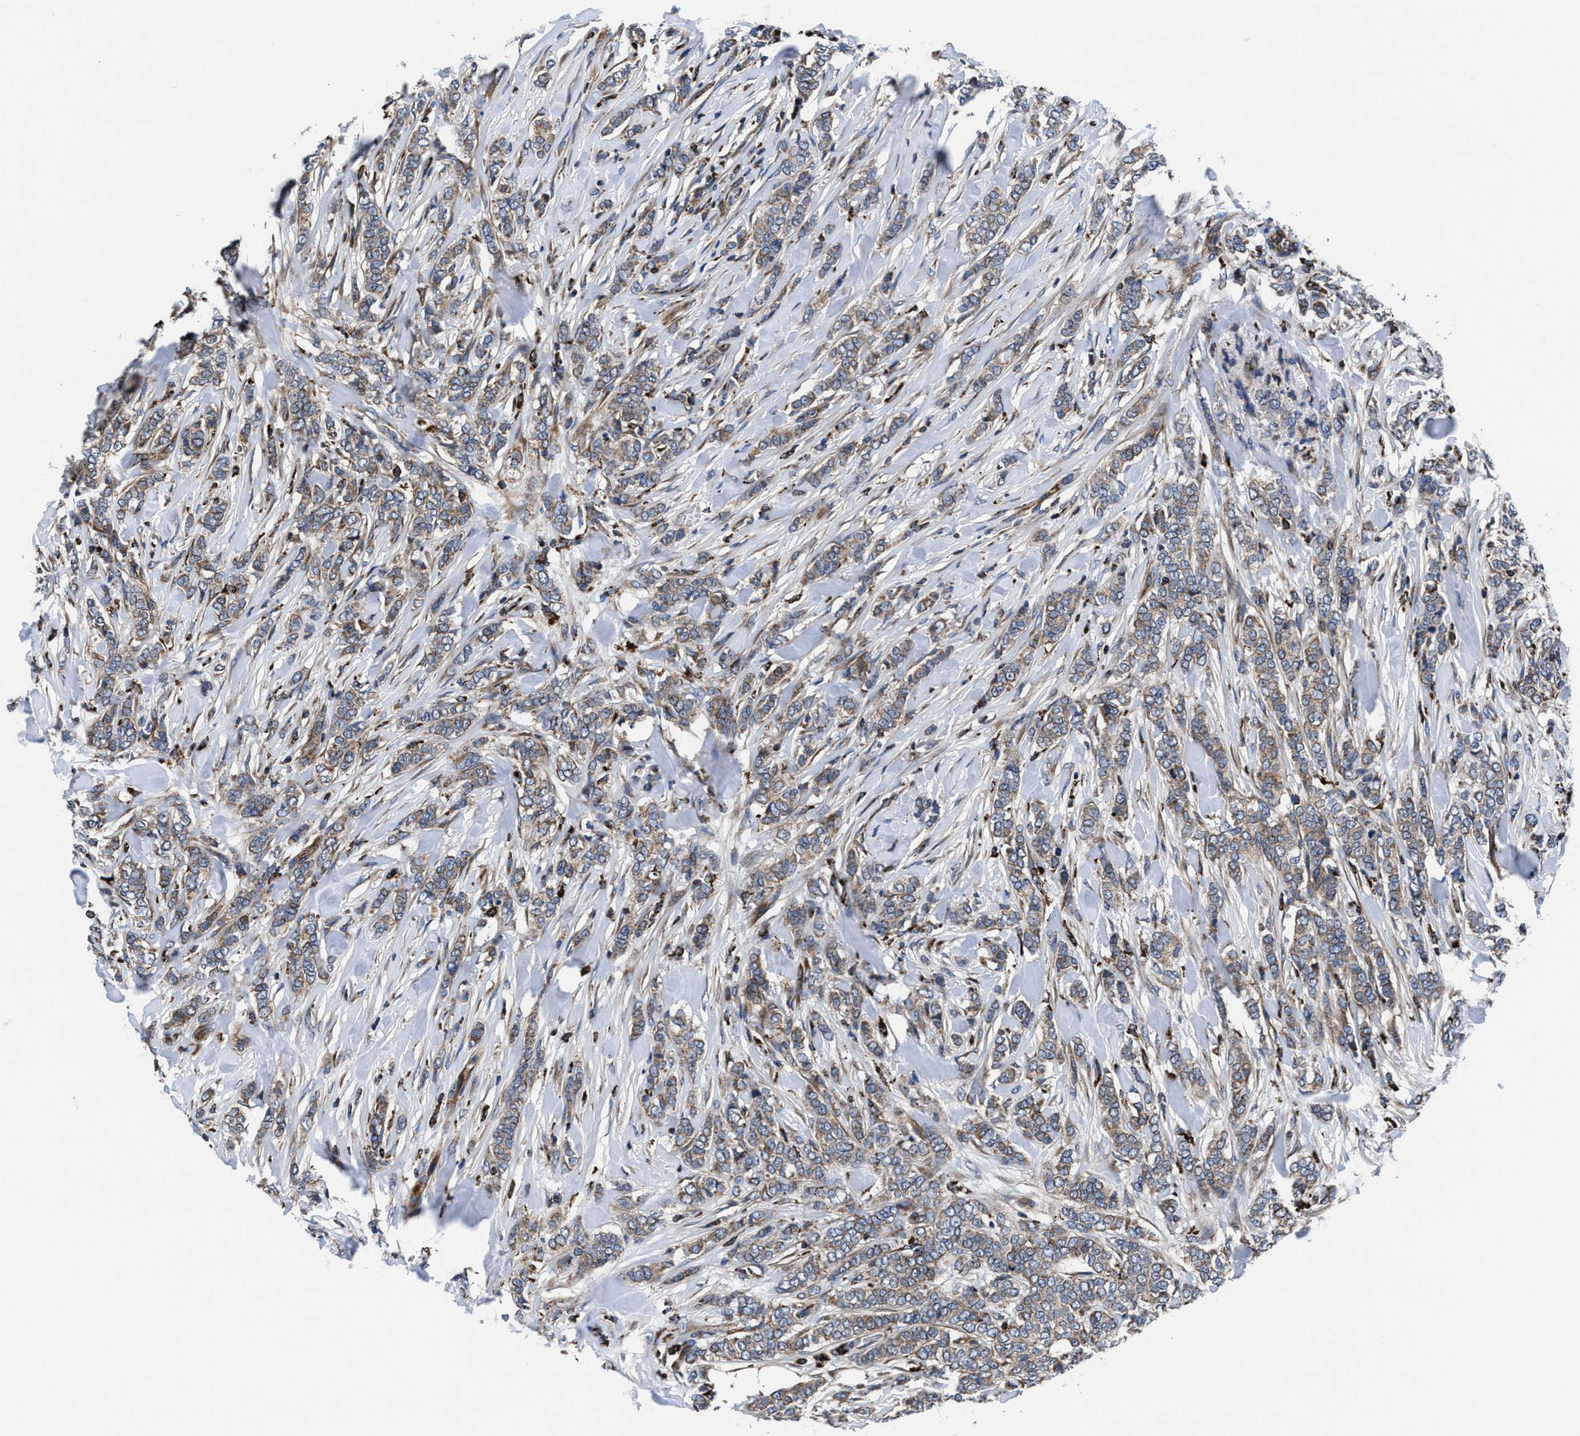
{"staining": {"intensity": "weak", "quantity": "25%-75%", "location": "cytoplasmic/membranous"}, "tissue": "breast cancer", "cell_type": "Tumor cells", "image_type": "cancer", "snomed": [{"axis": "morphology", "description": "Lobular carcinoma"}, {"axis": "topography", "description": "Skin"}, {"axis": "topography", "description": "Breast"}], "caption": "Breast cancer (lobular carcinoma) stained for a protein exhibits weak cytoplasmic/membranous positivity in tumor cells. The protein of interest is shown in brown color, while the nuclei are stained blue.", "gene": "PRR15L", "patient": {"sex": "female", "age": 46}}